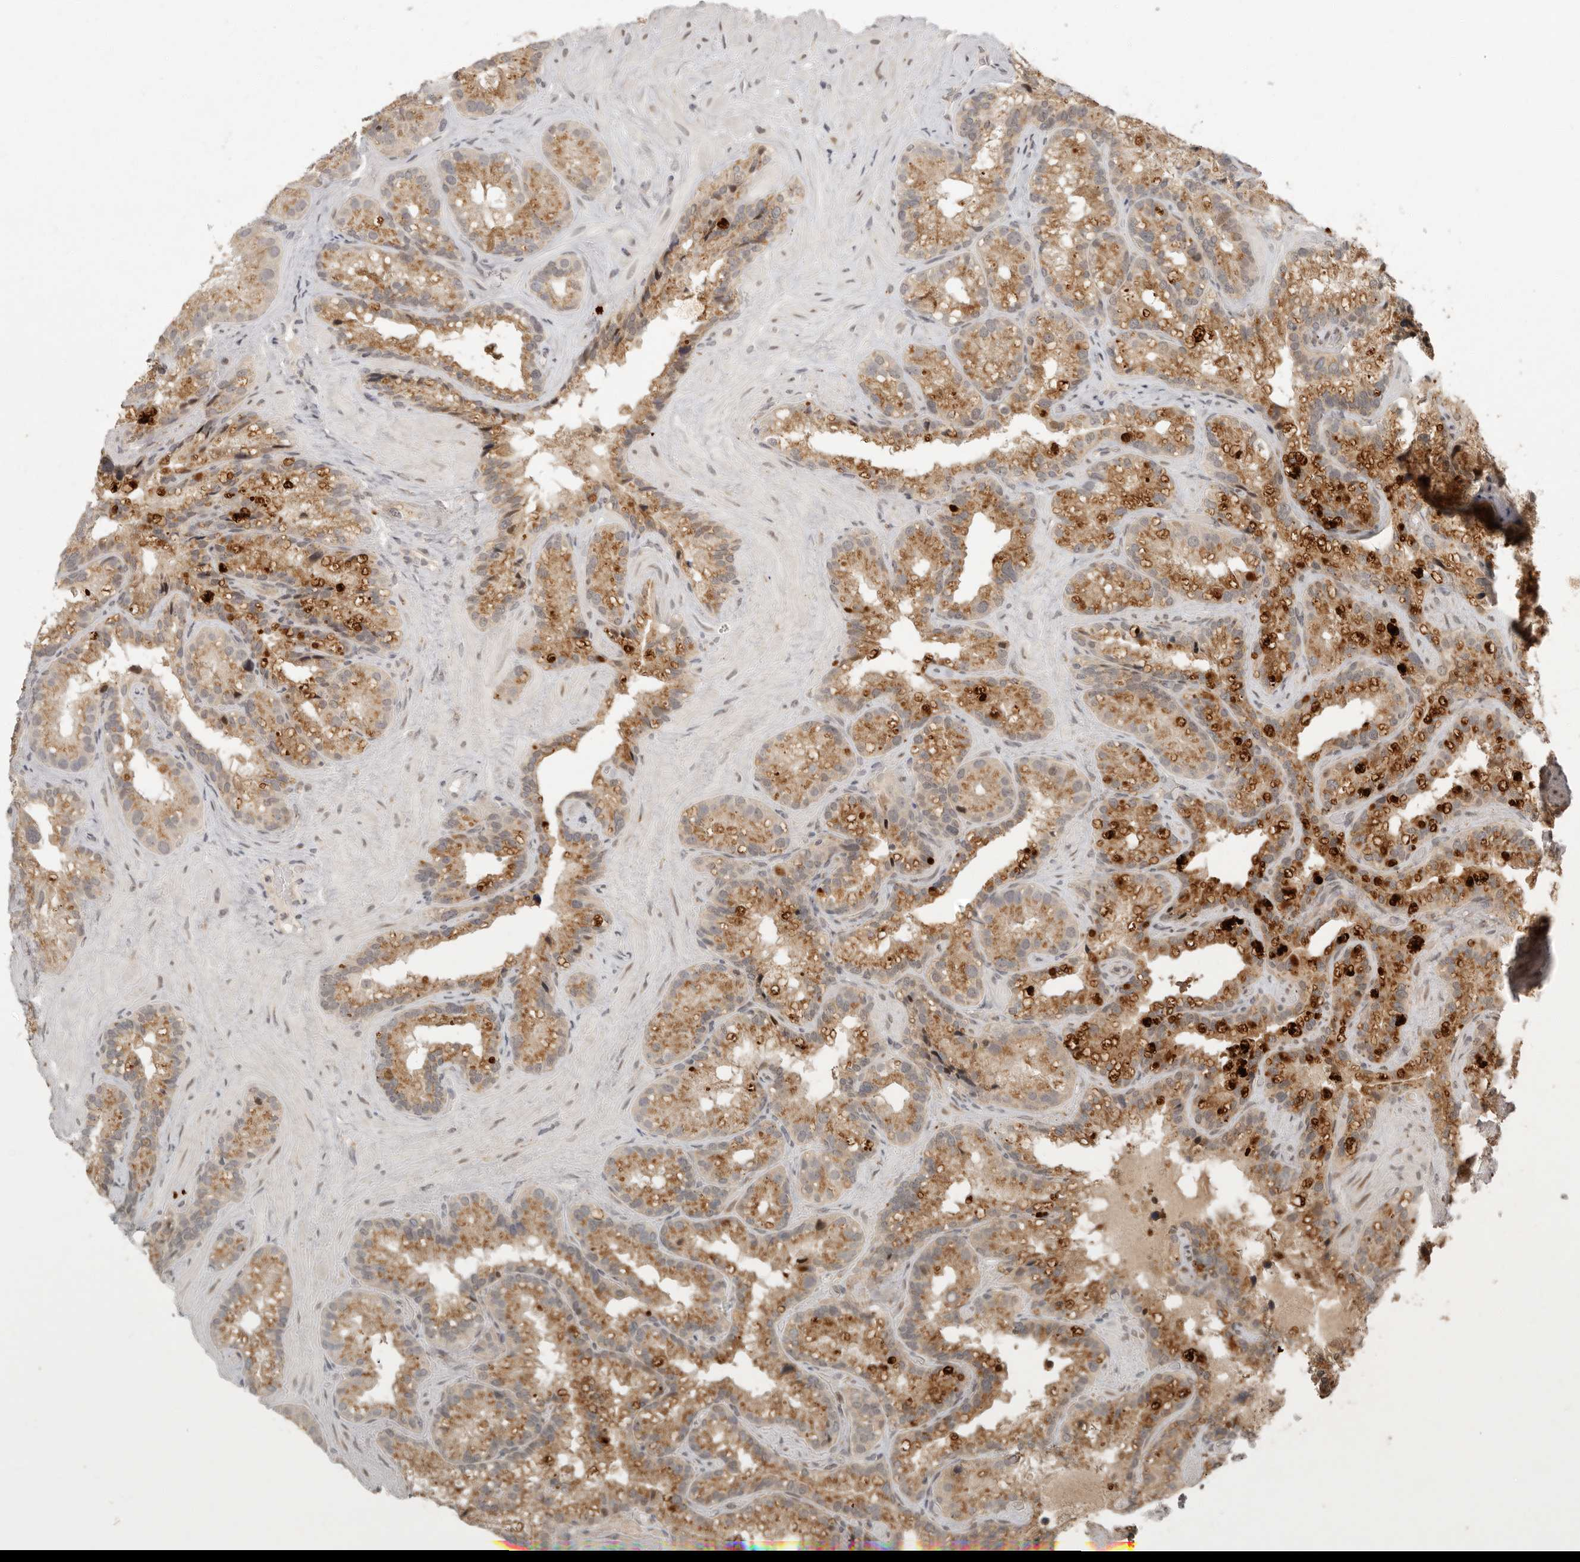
{"staining": {"intensity": "moderate", "quantity": ">75%", "location": "cytoplasmic/membranous,nuclear"}, "tissue": "seminal vesicle", "cell_type": "Glandular cells", "image_type": "normal", "snomed": [{"axis": "morphology", "description": "Normal tissue, NOS"}, {"axis": "topography", "description": "Prostate"}, {"axis": "topography", "description": "Seminal veicle"}], "caption": "The image shows immunohistochemical staining of normal seminal vesicle. There is moderate cytoplasmic/membranous,nuclear positivity is identified in about >75% of glandular cells. The protein of interest is shown in brown color, while the nuclei are stained blue.", "gene": "LRRC75A", "patient": {"sex": "male", "age": 68}}